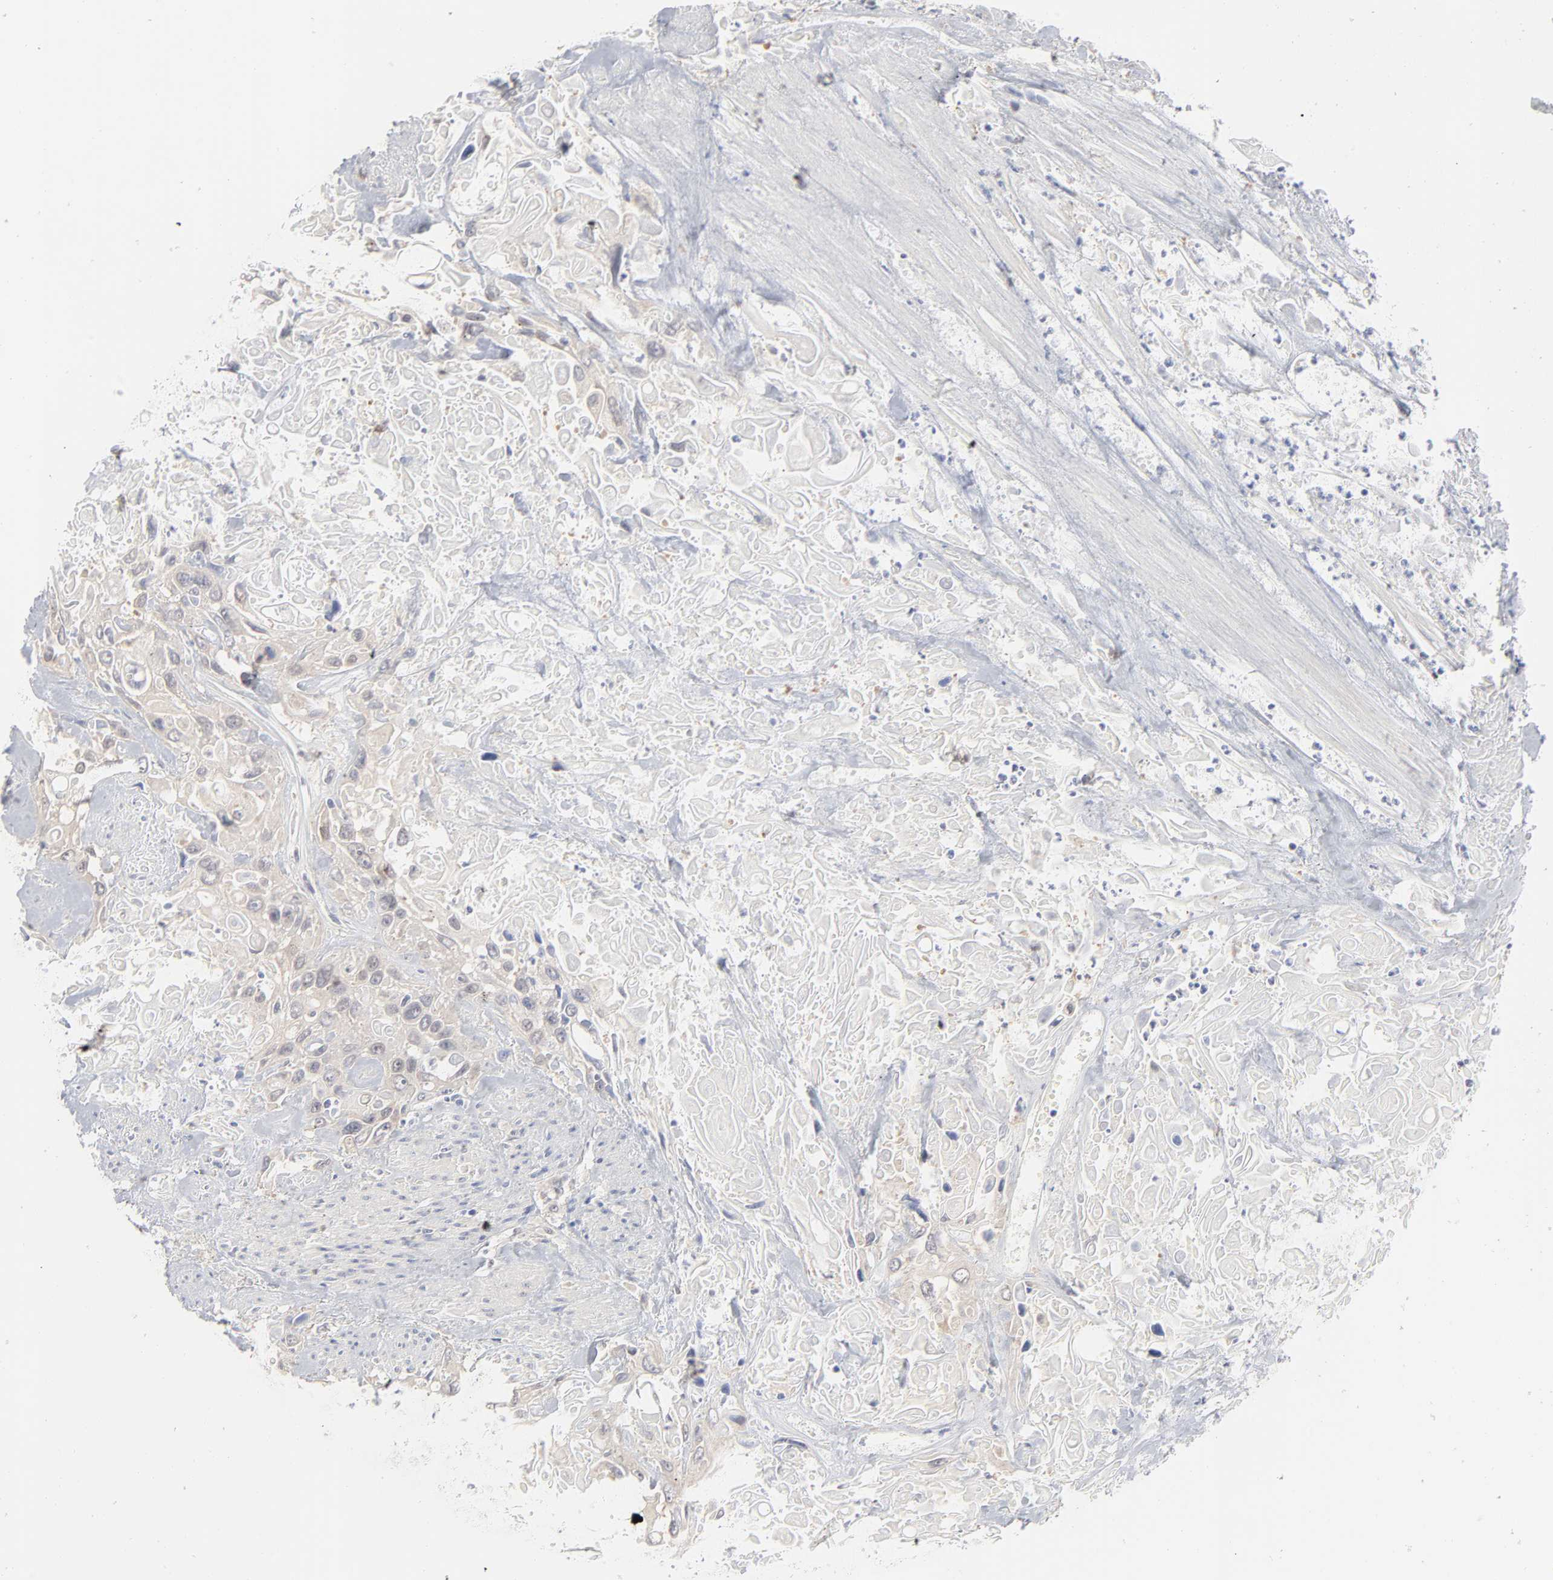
{"staining": {"intensity": "weak", "quantity": ">75%", "location": "cytoplasmic/membranous"}, "tissue": "urothelial cancer", "cell_type": "Tumor cells", "image_type": "cancer", "snomed": [{"axis": "morphology", "description": "Urothelial carcinoma, High grade"}, {"axis": "topography", "description": "Urinary bladder"}], "caption": "About >75% of tumor cells in urothelial cancer display weak cytoplasmic/membranous protein staining as visualized by brown immunohistochemical staining.", "gene": "DNAL4", "patient": {"sex": "female", "age": 84}}